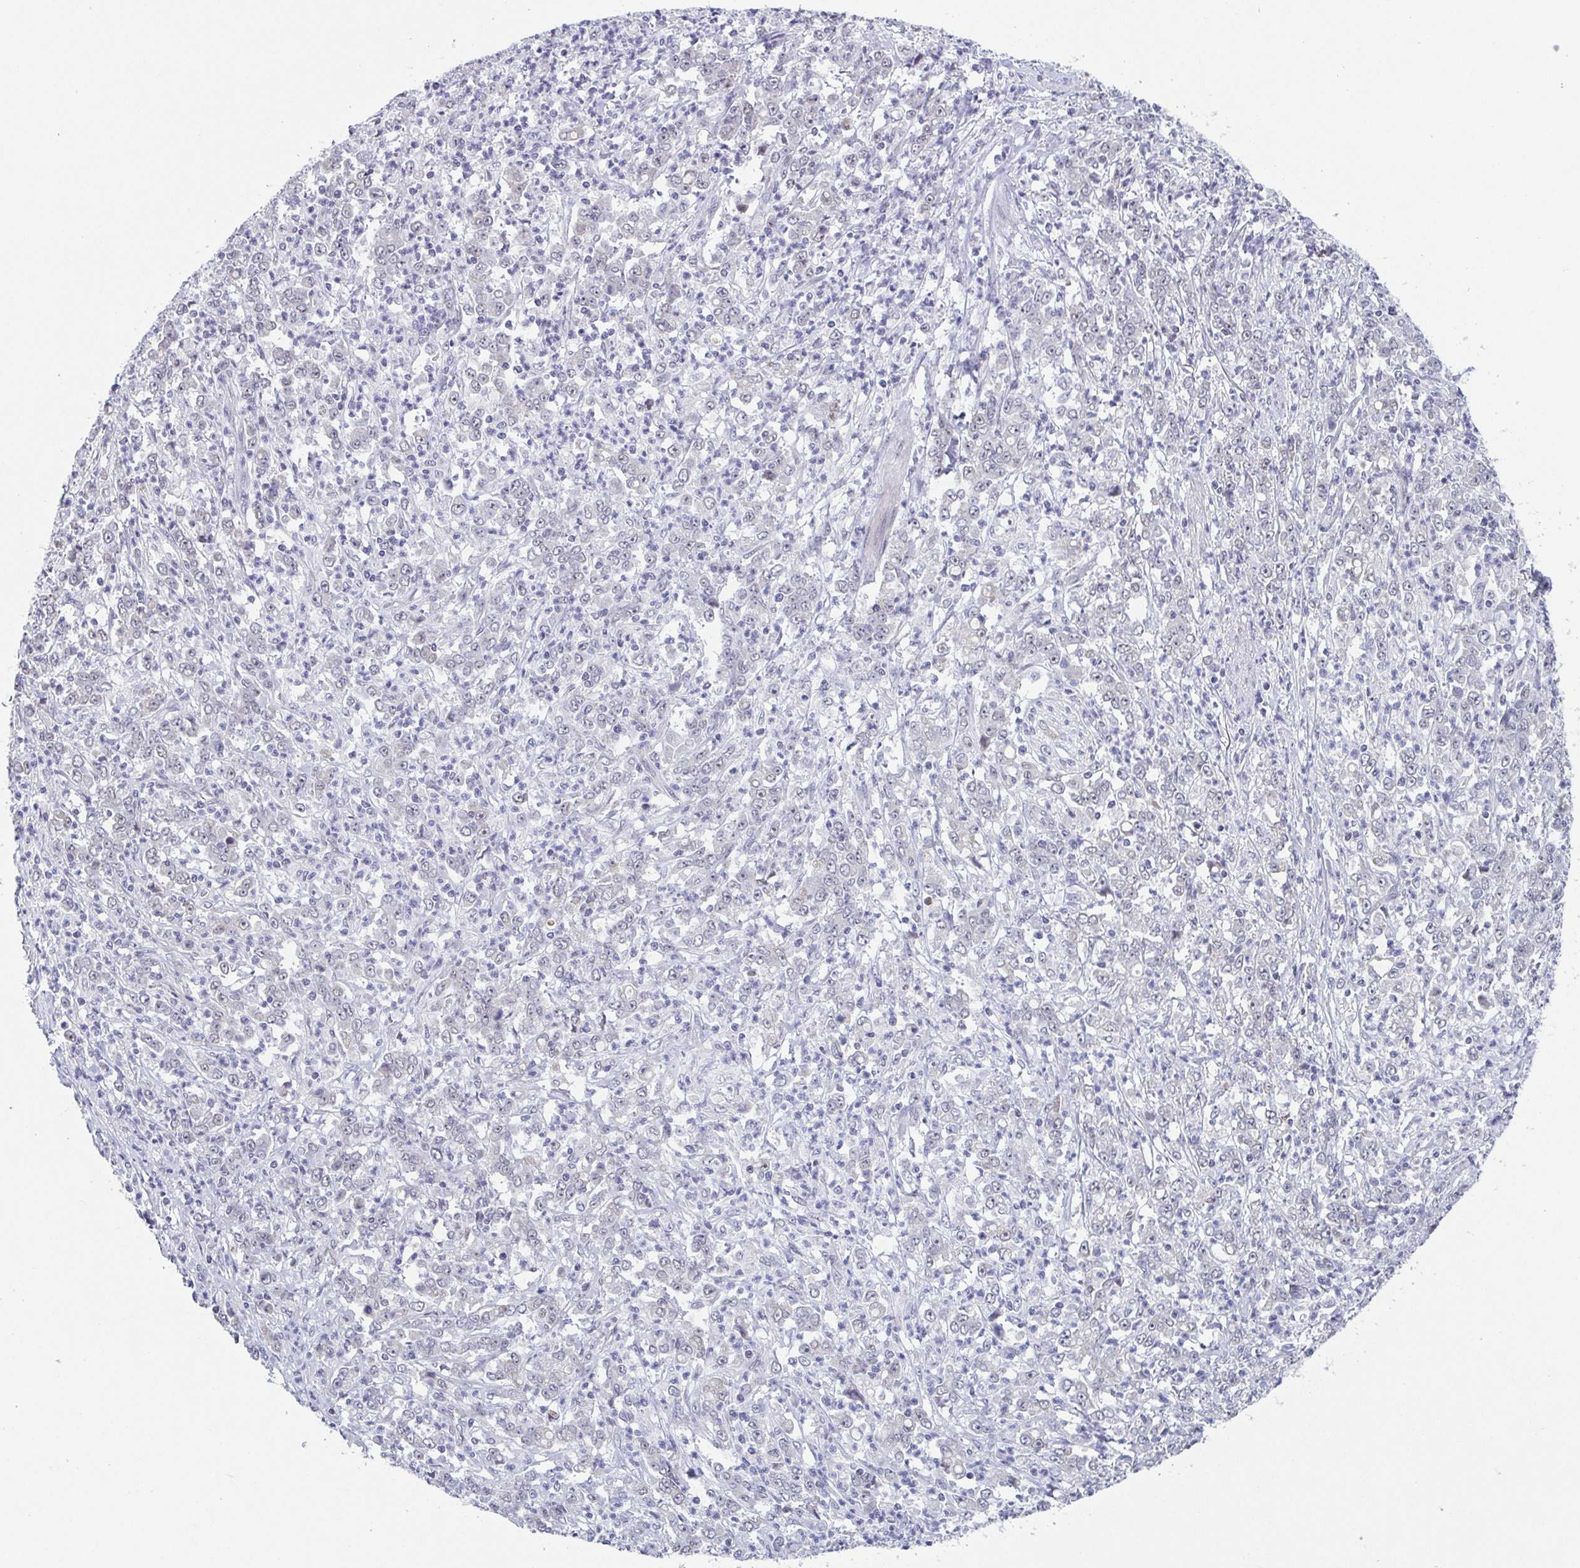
{"staining": {"intensity": "negative", "quantity": "none", "location": "none"}, "tissue": "stomach cancer", "cell_type": "Tumor cells", "image_type": "cancer", "snomed": [{"axis": "morphology", "description": "Adenocarcinoma, NOS"}, {"axis": "topography", "description": "Stomach, lower"}], "caption": "IHC of human stomach adenocarcinoma reveals no expression in tumor cells.", "gene": "EXOSC7", "patient": {"sex": "female", "age": 71}}